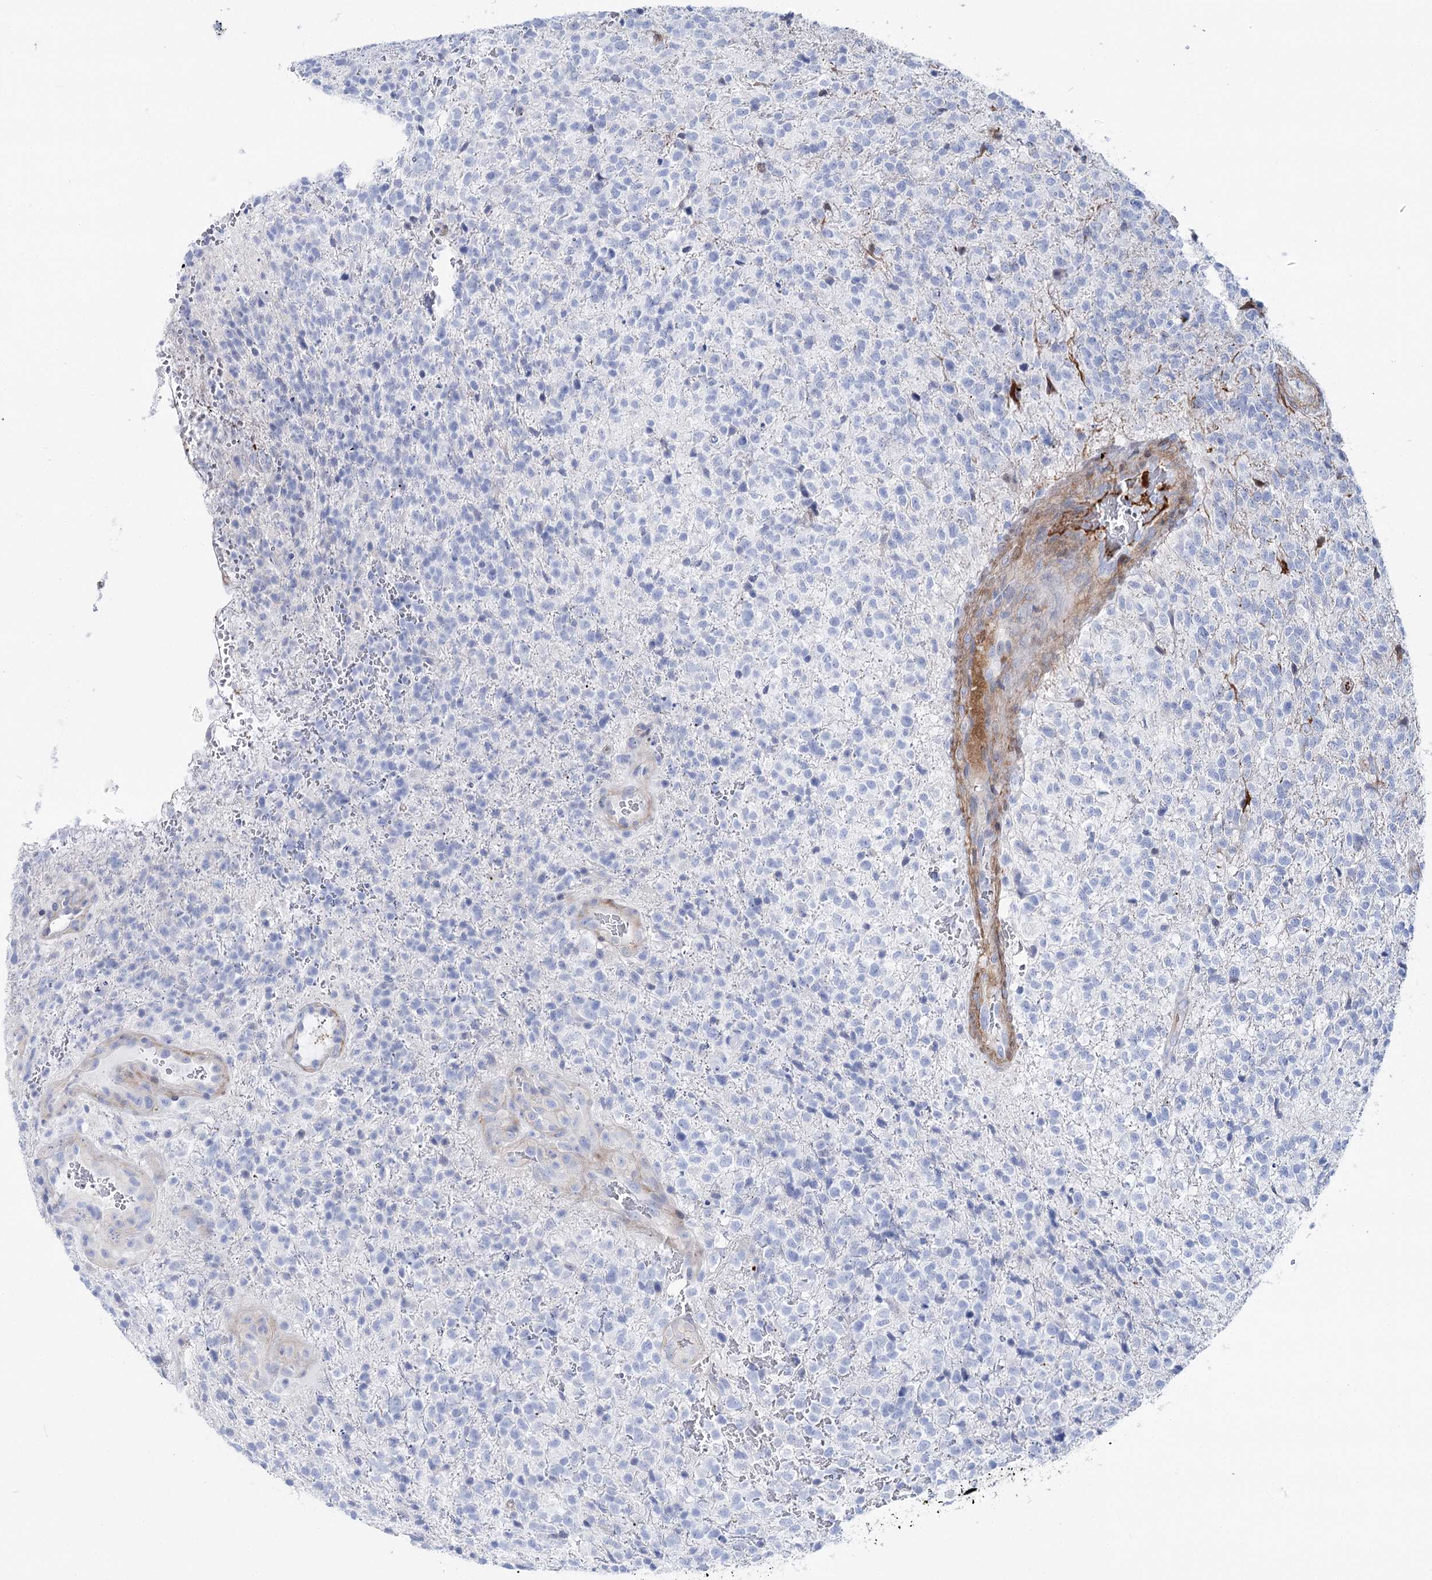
{"staining": {"intensity": "negative", "quantity": "none", "location": "none"}, "tissue": "glioma", "cell_type": "Tumor cells", "image_type": "cancer", "snomed": [{"axis": "morphology", "description": "Glioma, malignant, High grade"}, {"axis": "topography", "description": "Brain"}], "caption": "There is no significant positivity in tumor cells of high-grade glioma (malignant).", "gene": "ANKRD23", "patient": {"sex": "male", "age": 56}}